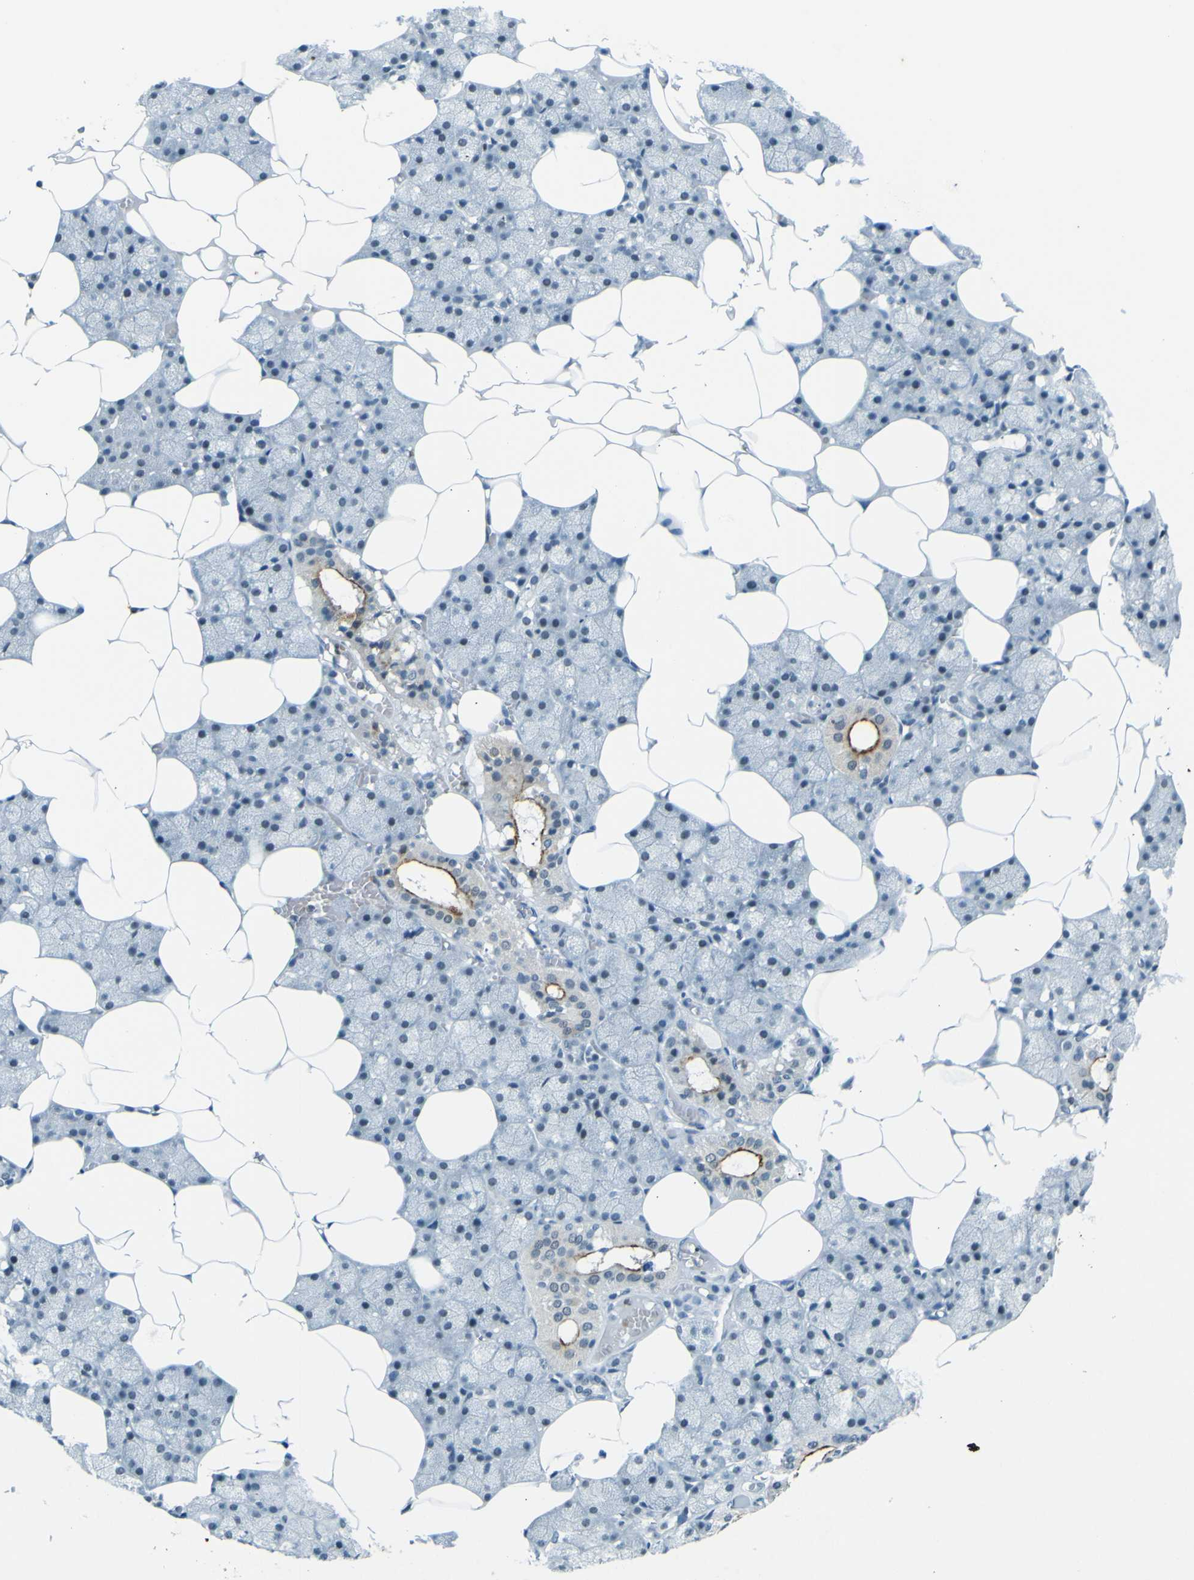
{"staining": {"intensity": "negative", "quantity": "none", "location": "none"}, "tissue": "salivary gland", "cell_type": "Glandular cells", "image_type": "normal", "snomed": [{"axis": "morphology", "description": "Normal tissue, NOS"}, {"axis": "topography", "description": "Salivary gland"}], "caption": "The histopathology image reveals no significant staining in glandular cells of salivary gland. (DAB immunohistochemistry (IHC), high magnification).", "gene": "CEBPG", "patient": {"sex": "male", "age": 62}}